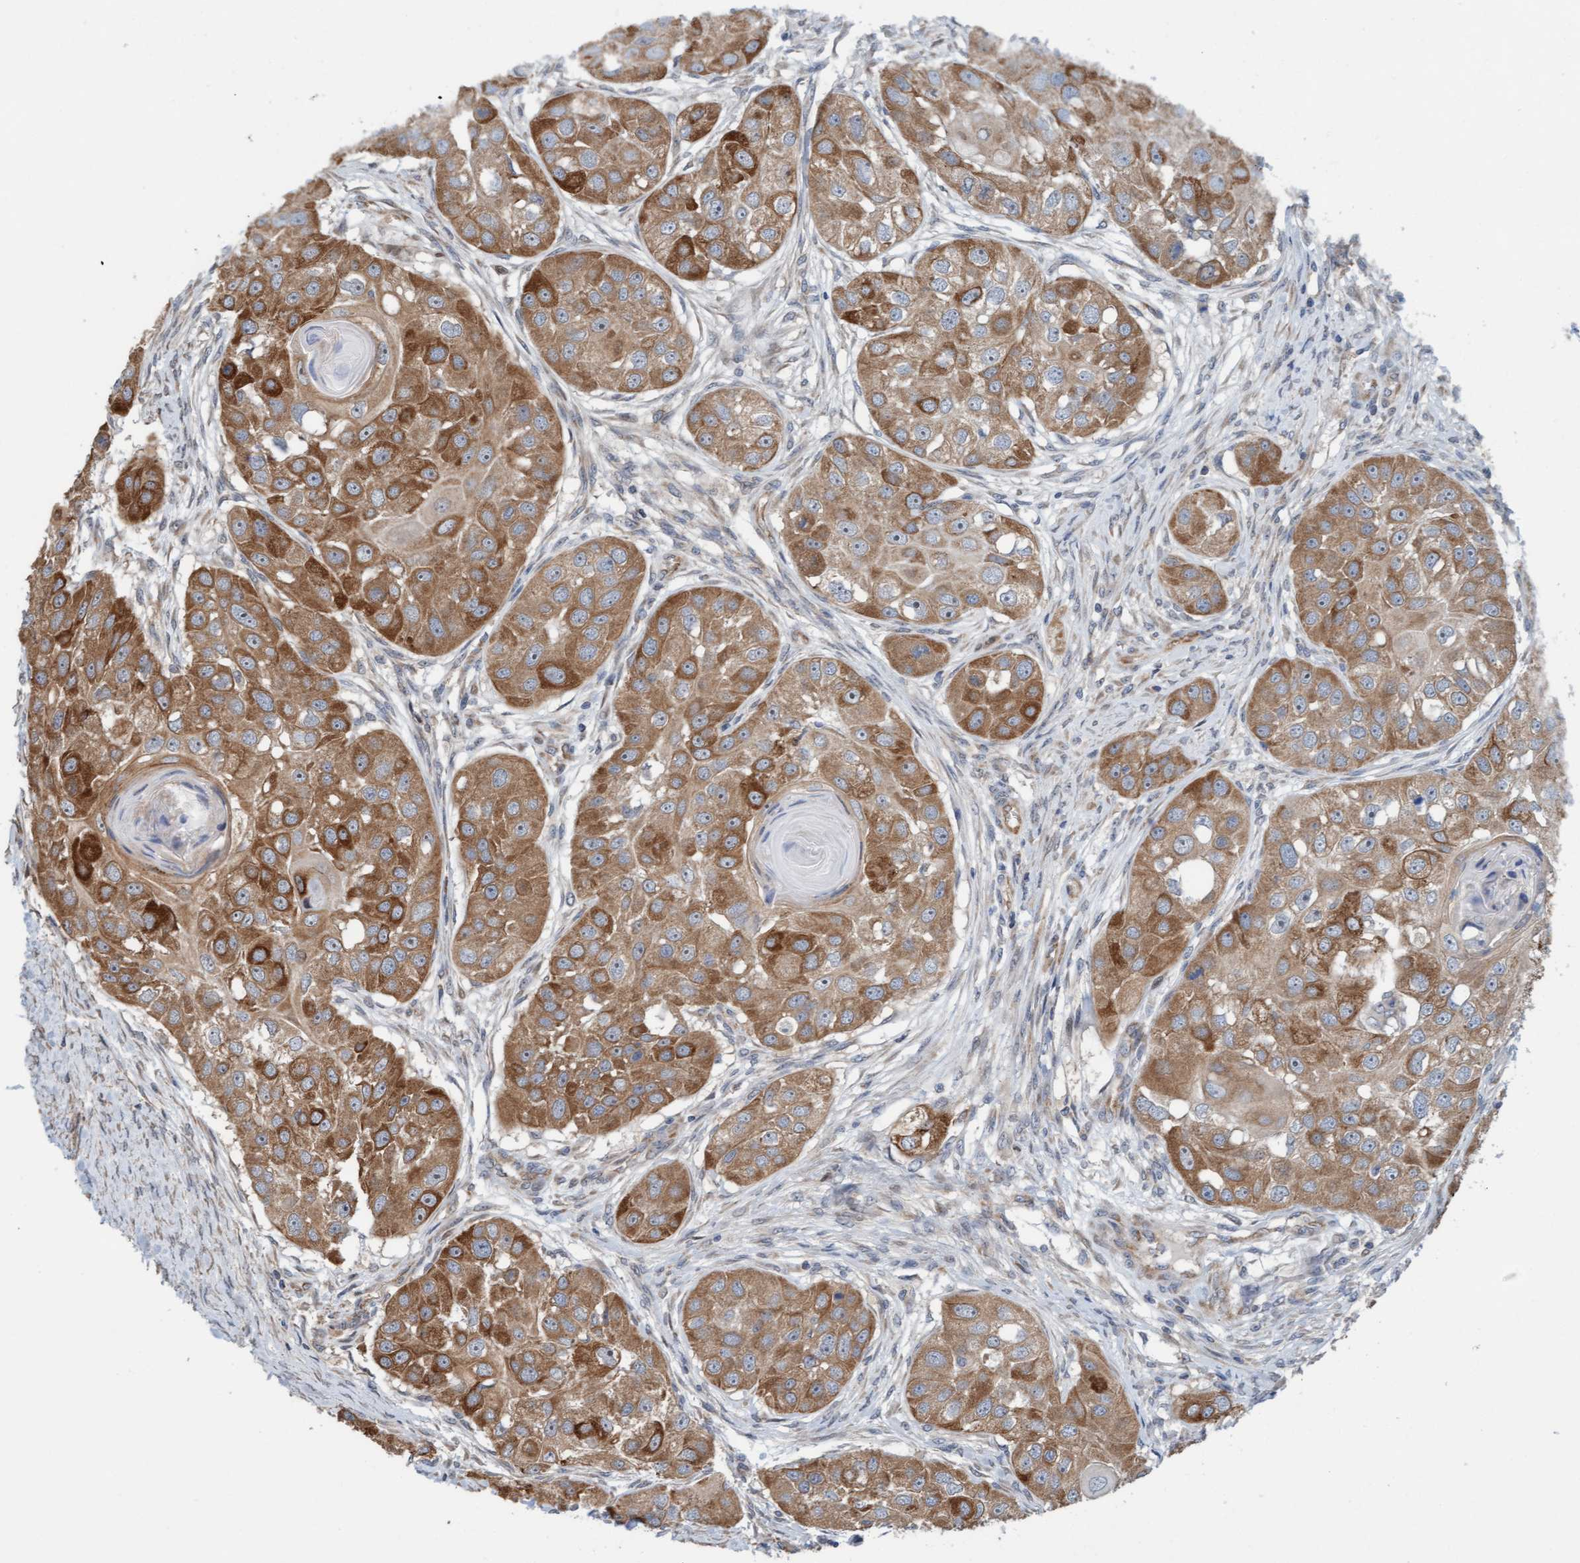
{"staining": {"intensity": "moderate", "quantity": ">75%", "location": "cytoplasmic/membranous"}, "tissue": "head and neck cancer", "cell_type": "Tumor cells", "image_type": "cancer", "snomed": [{"axis": "morphology", "description": "Normal tissue, NOS"}, {"axis": "morphology", "description": "Squamous cell carcinoma, NOS"}, {"axis": "topography", "description": "Skeletal muscle"}, {"axis": "topography", "description": "Head-Neck"}], "caption": "This histopathology image reveals immunohistochemistry staining of human head and neck cancer (squamous cell carcinoma), with medium moderate cytoplasmic/membranous positivity in approximately >75% of tumor cells.", "gene": "ZNF566", "patient": {"sex": "male", "age": 51}}